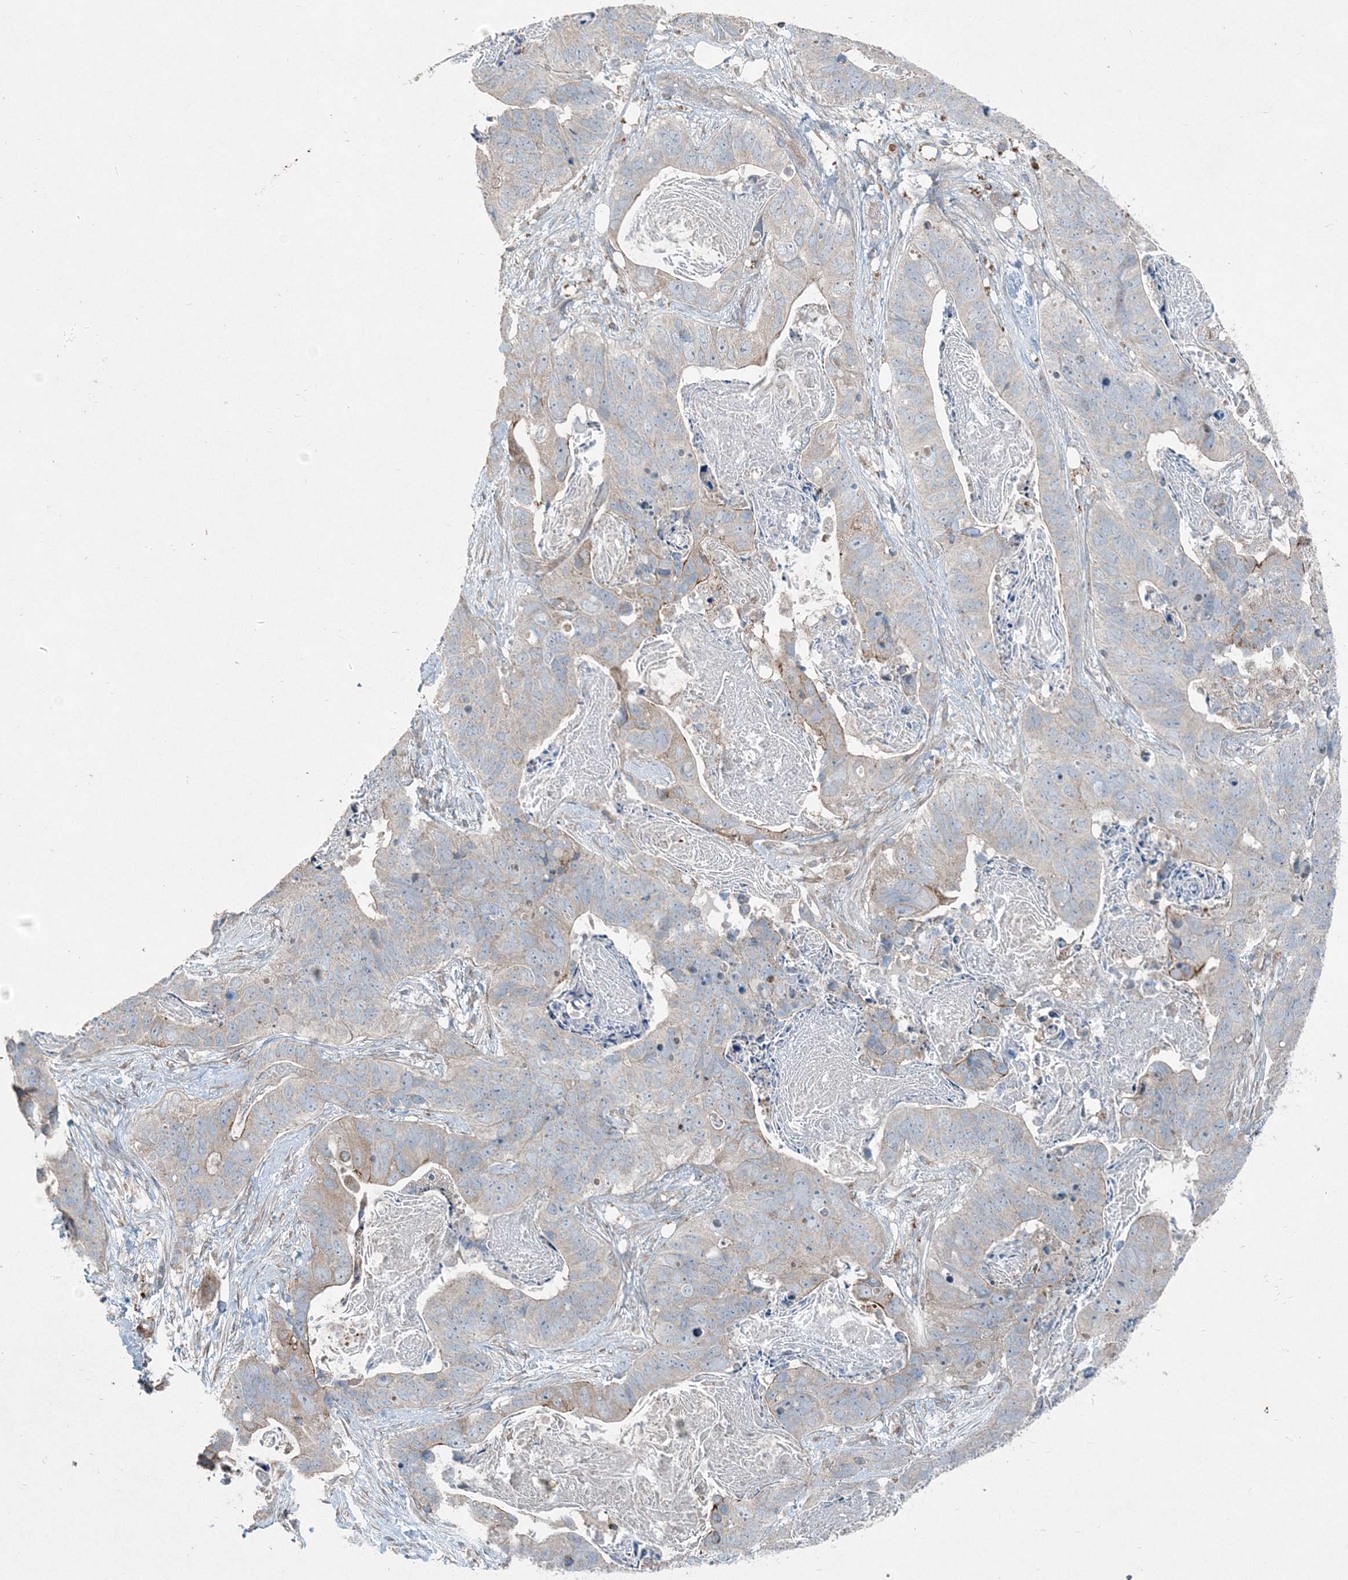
{"staining": {"intensity": "weak", "quantity": "25%-75%", "location": "cytoplasmic/membranous"}, "tissue": "stomach cancer", "cell_type": "Tumor cells", "image_type": "cancer", "snomed": [{"axis": "morphology", "description": "Adenocarcinoma, NOS"}, {"axis": "topography", "description": "Stomach"}], "caption": "Immunohistochemistry (IHC) micrograph of neoplastic tissue: adenocarcinoma (stomach) stained using immunohistochemistry (IHC) displays low levels of weak protein expression localized specifically in the cytoplasmic/membranous of tumor cells, appearing as a cytoplasmic/membranous brown color.", "gene": "INTU", "patient": {"sex": "female", "age": 89}}